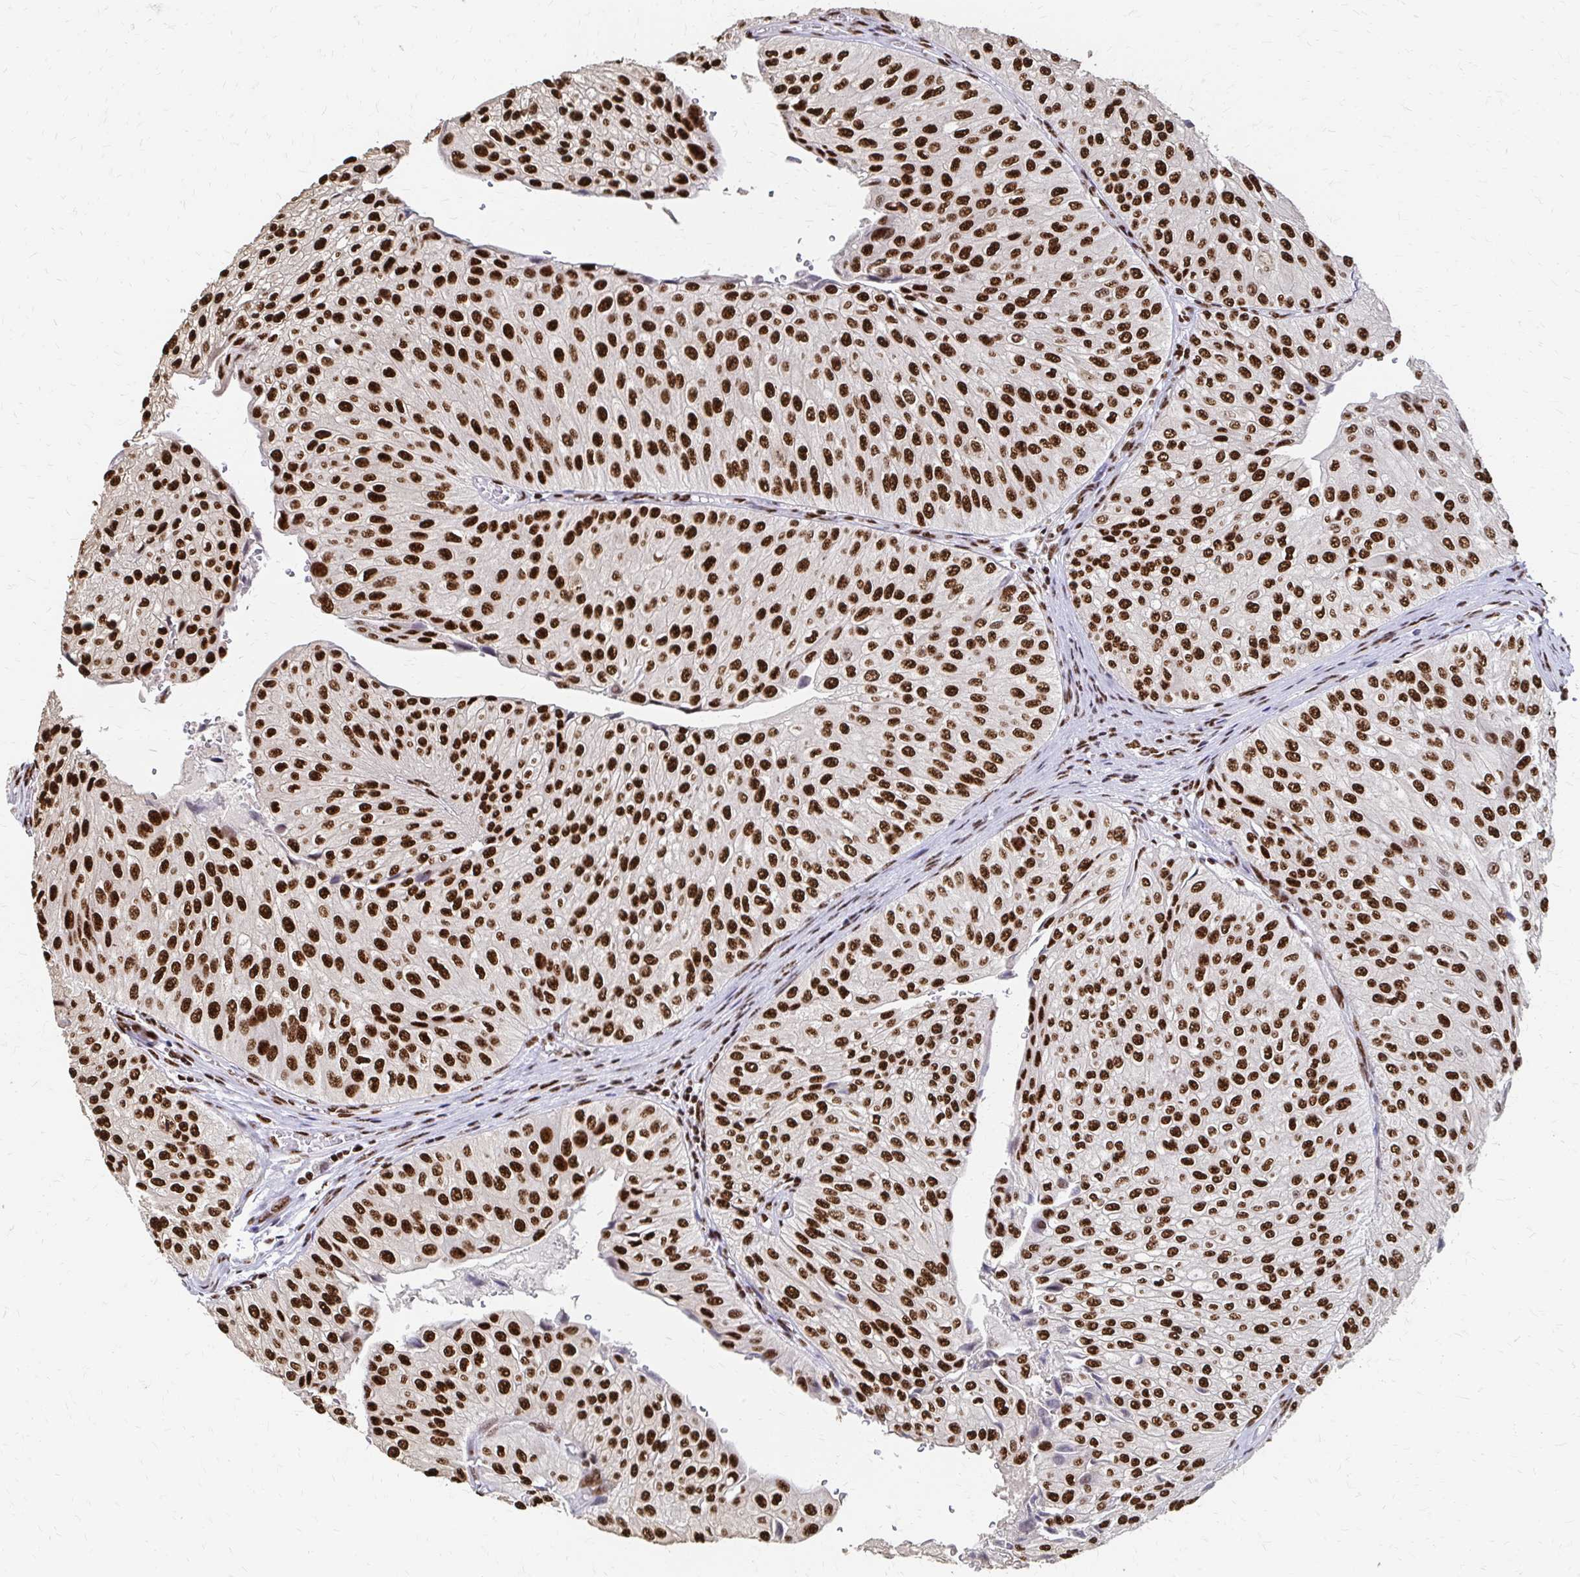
{"staining": {"intensity": "strong", "quantity": ">75%", "location": "nuclear"}, "tissue": "urothelial cancer", "cell_type": "Tumor cells", "image_type": "cancer", "snomed": [{"axis": "morphology", "description": "Urothelial carcinoma, NOS"}, {"axis": "topography", "description": "Urinary bladder"}], "caption": "Urothelial cancer stained with IHC demonstrates strong nuclear positivity in approximately >75% of tumor cells.", "gene": "CNKSR3", "patient": {"sex": "male", "age": 67}}